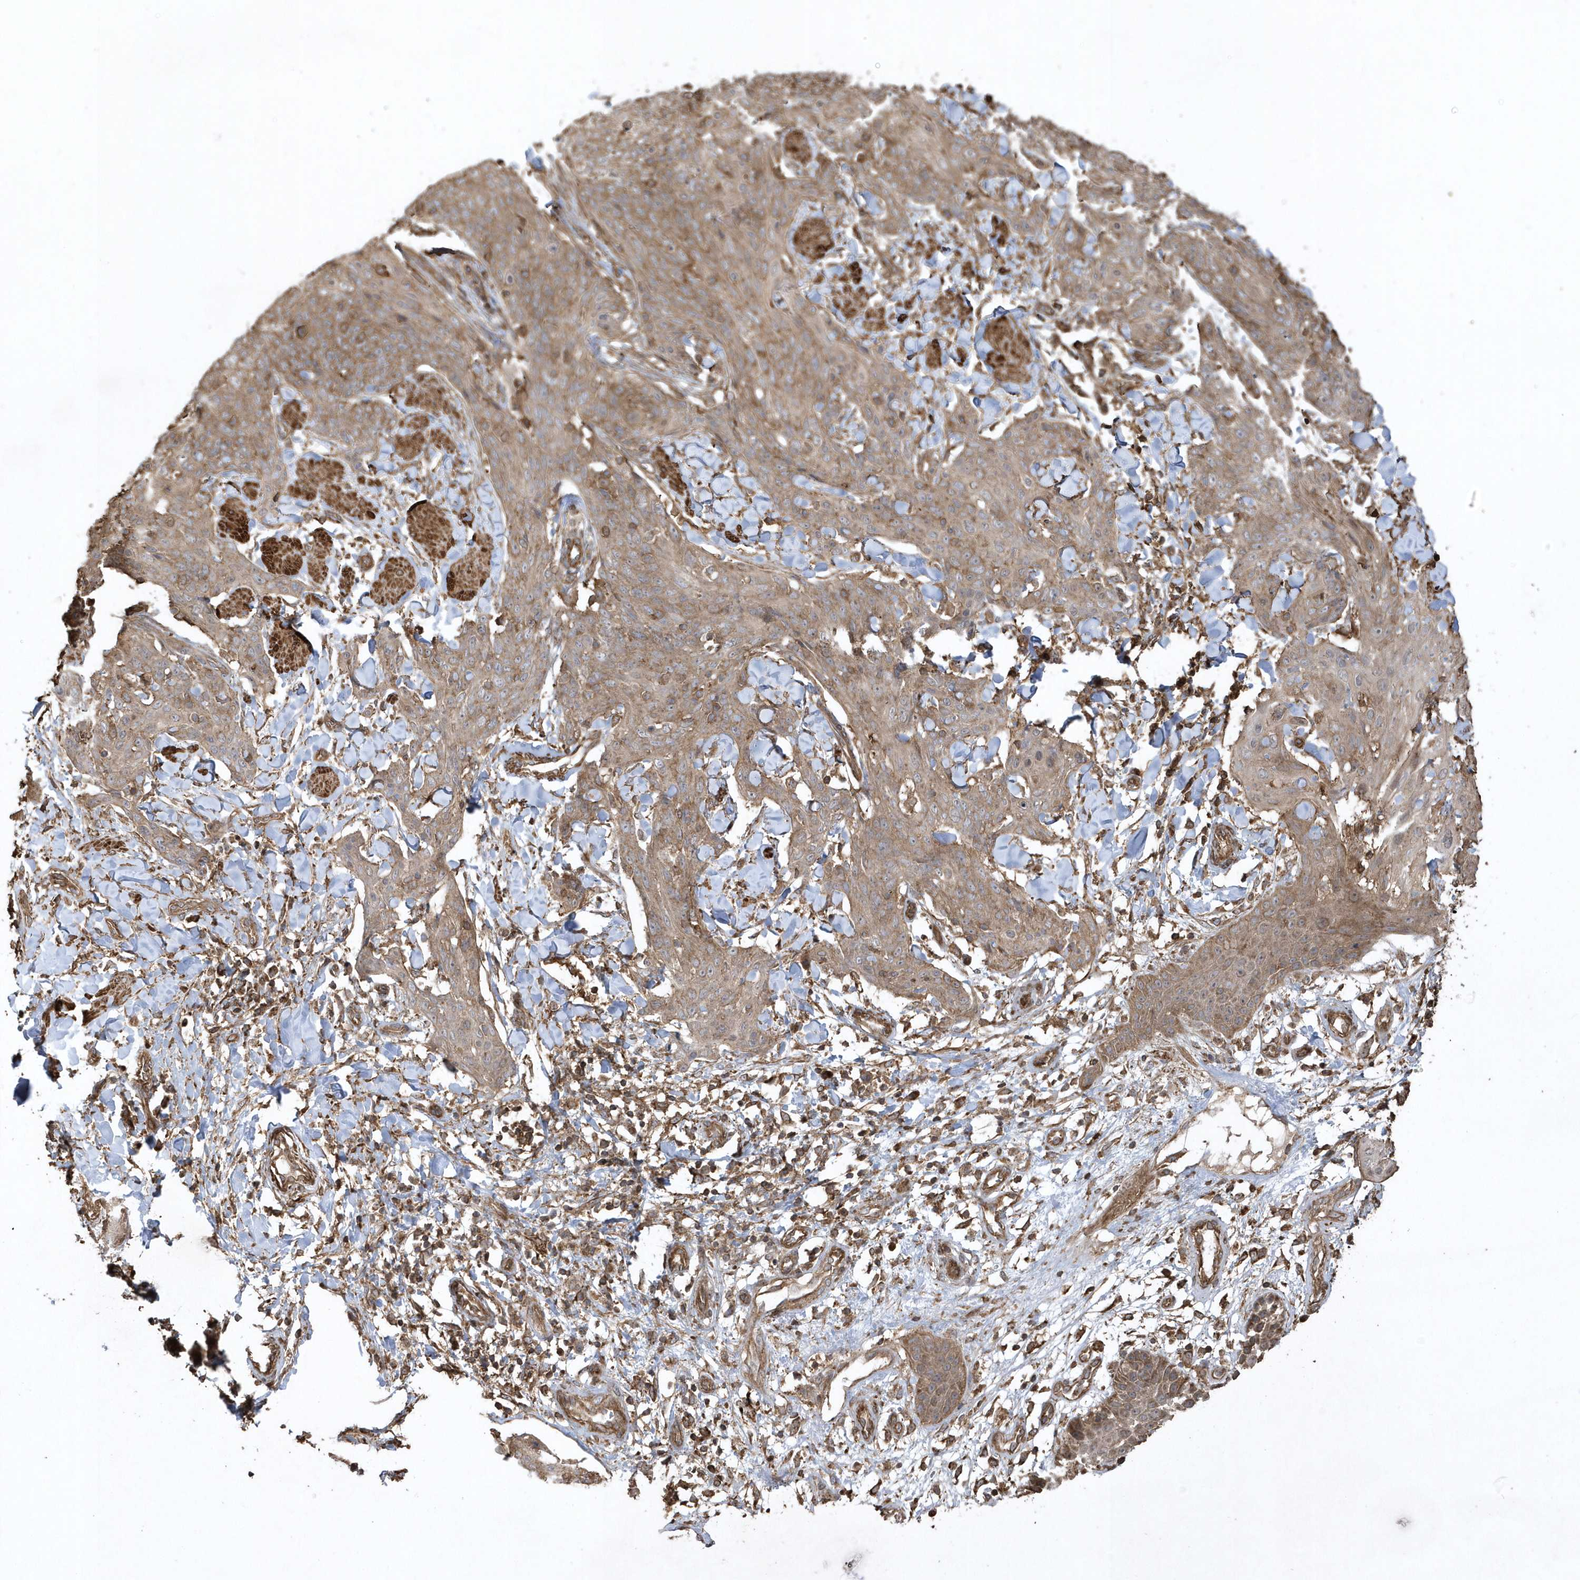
{"staining": {"intensity": "weak", "quantity": ">75%", "location": "cytoplasmic/membranous"}, "tissue": "skin cancer", "cell_type": "Tumor cells", "image_type": "cancer", "snomed": [{"axis": "morphology", "description": "Squamous cell carcinoma, NOS"}, {"axis": "topography", "description": "Skin"}, {"axis": "topography", "description": "Vulva"}], "caption": "Tumor cells reveal low levels of weak cytoplasmic/membranous staining in approximately >75% of cells in skin squamous cell carcinoma. Using DAB (3,3'-diaminobenzidine) (brown) and hematoxylin (blue) stains, captured at high magnification using brightfield microscopy.", "gene": "SENP8", "patient": {"sex": "female", "age": 85}}